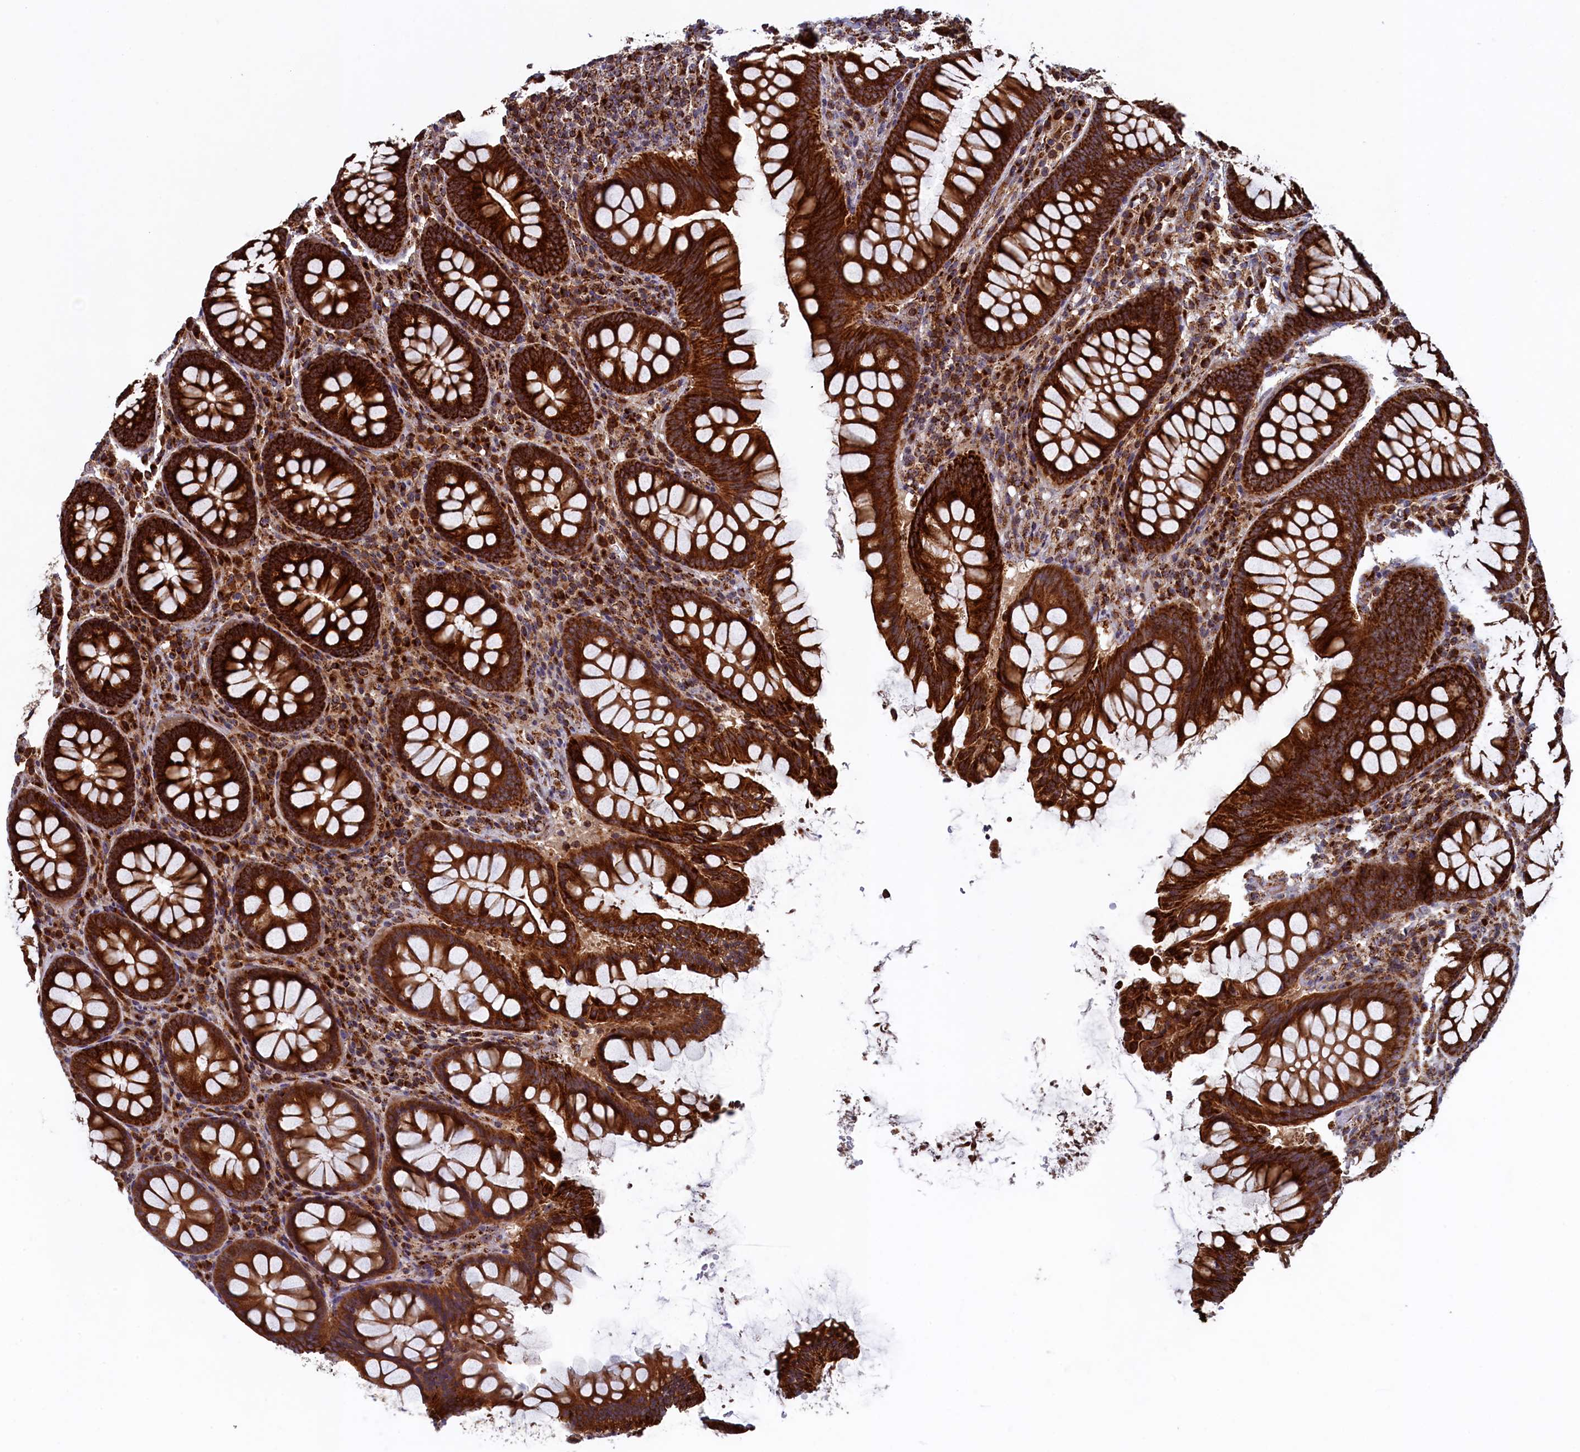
{"staining": {"intensity": "moderate", "quantity": ">75%", "location": "cytoplasmic/membranous"}, "tissue": "colon", "cell_type": "Endothelial cells", "image_type": "normal", "snomed": [{"axis": "morphology", "description": "Normal tissue, NOS"}, {"axis": "topography", "description": "Colon"}], "caption": "Colon stained with DAB immunohistochemistry (IHC) reveals medium levels of moderate cytoplasmic/membranous expression in about >75% of endothelial cells.", "gene": "UBE3B", "patient": {"sex": "female", "age": 79}}